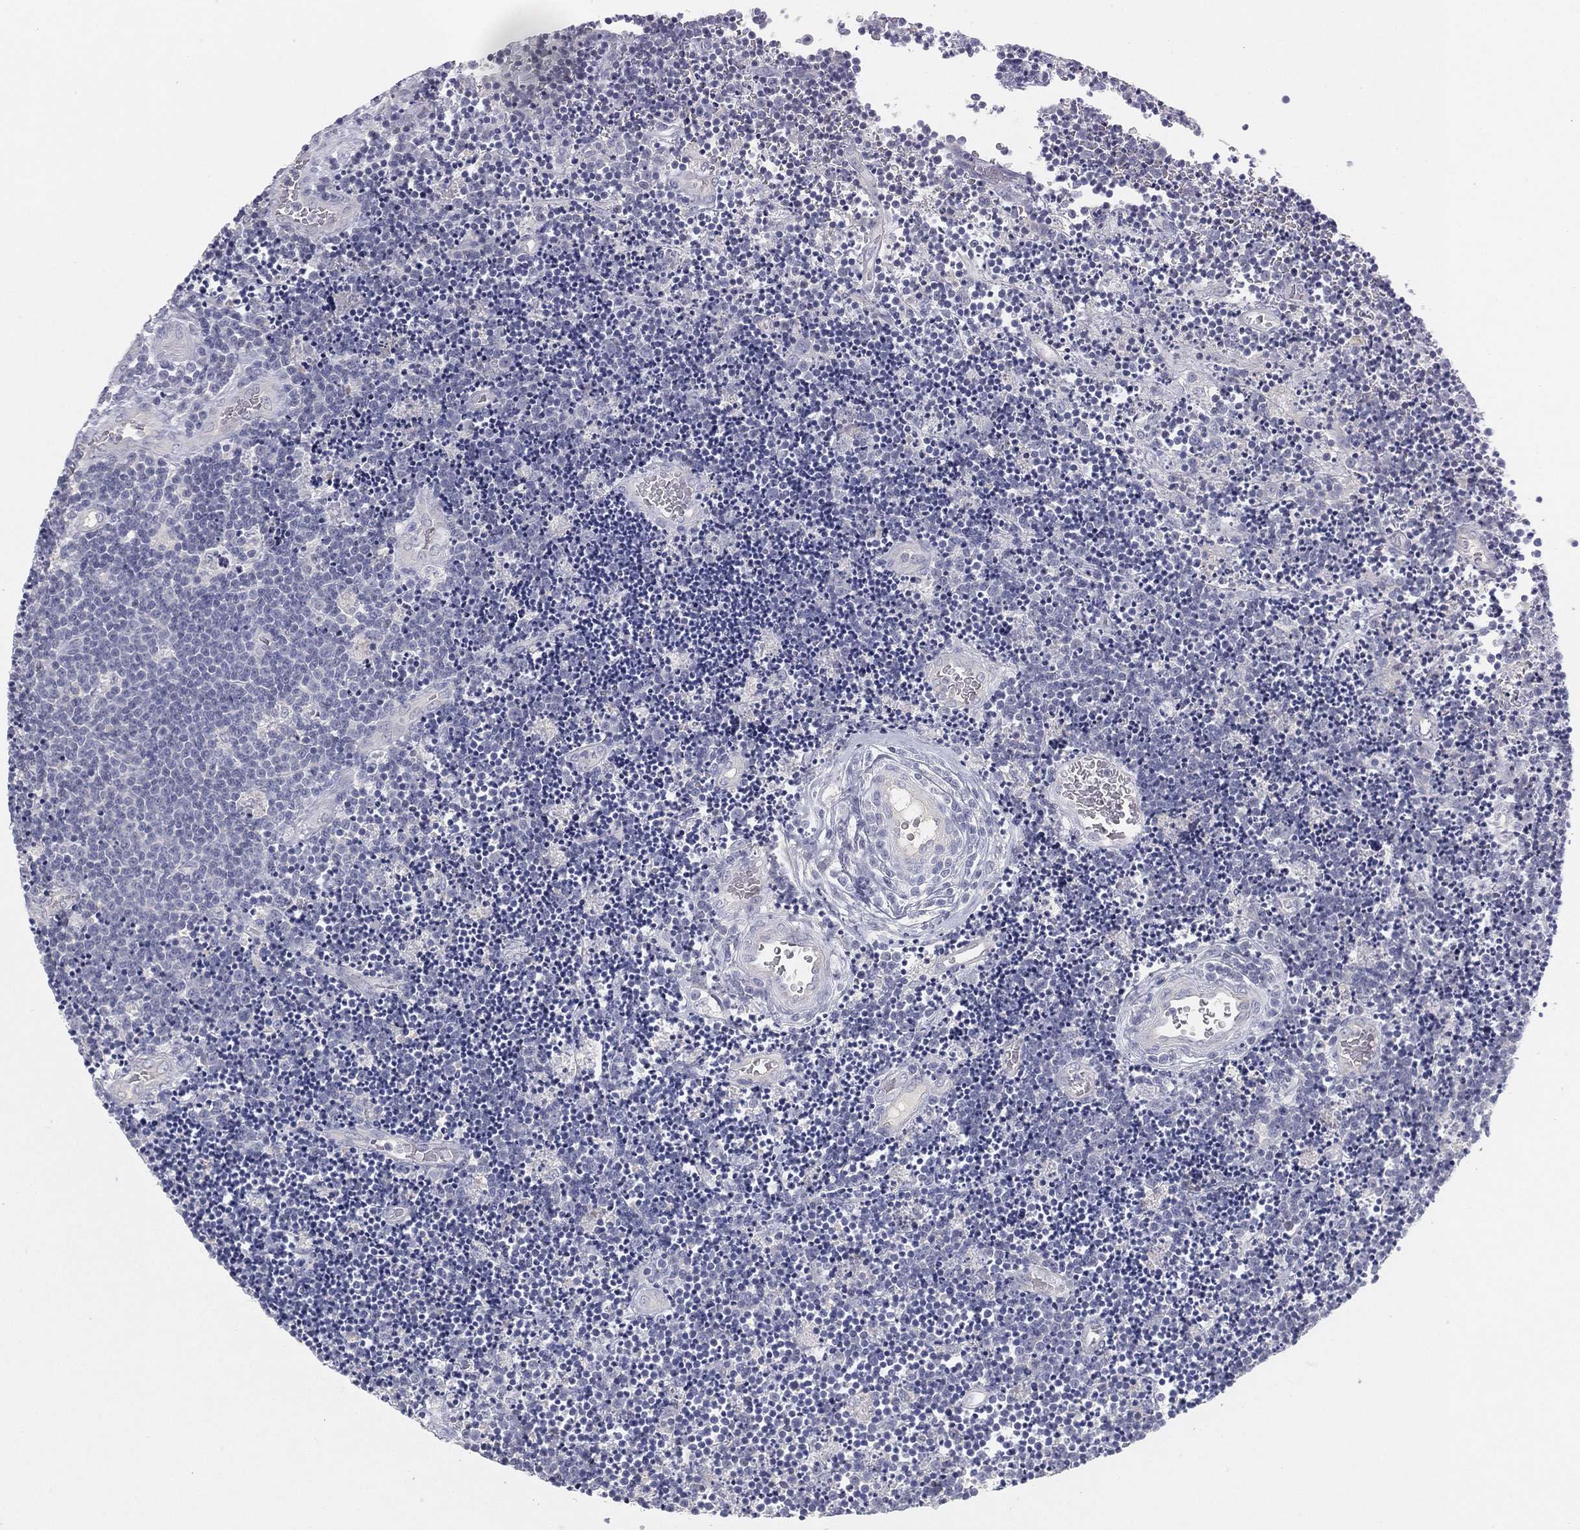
{"staining": {"intensity": "negative", "quantity": "none", "location": "none"}, "tissue": "lymphoma", "cell_type": "Tumor cells", "image_type": "cancer", "snomed": [{"axis": "morphology", "description": "Malignant lymphoma, non-Hodgkin's type, Low grade"}, {"axis": "topography", "description": "Brain"}], "caption": "High power microscopy histopathology image of an IHC micrograph of low-grade malignant lymphoma, non-Hodgkin's type, revealing no significant expression in tumor cells.", "gene": "CPT1B", "patient": {"sex": "female", "age": 66}}